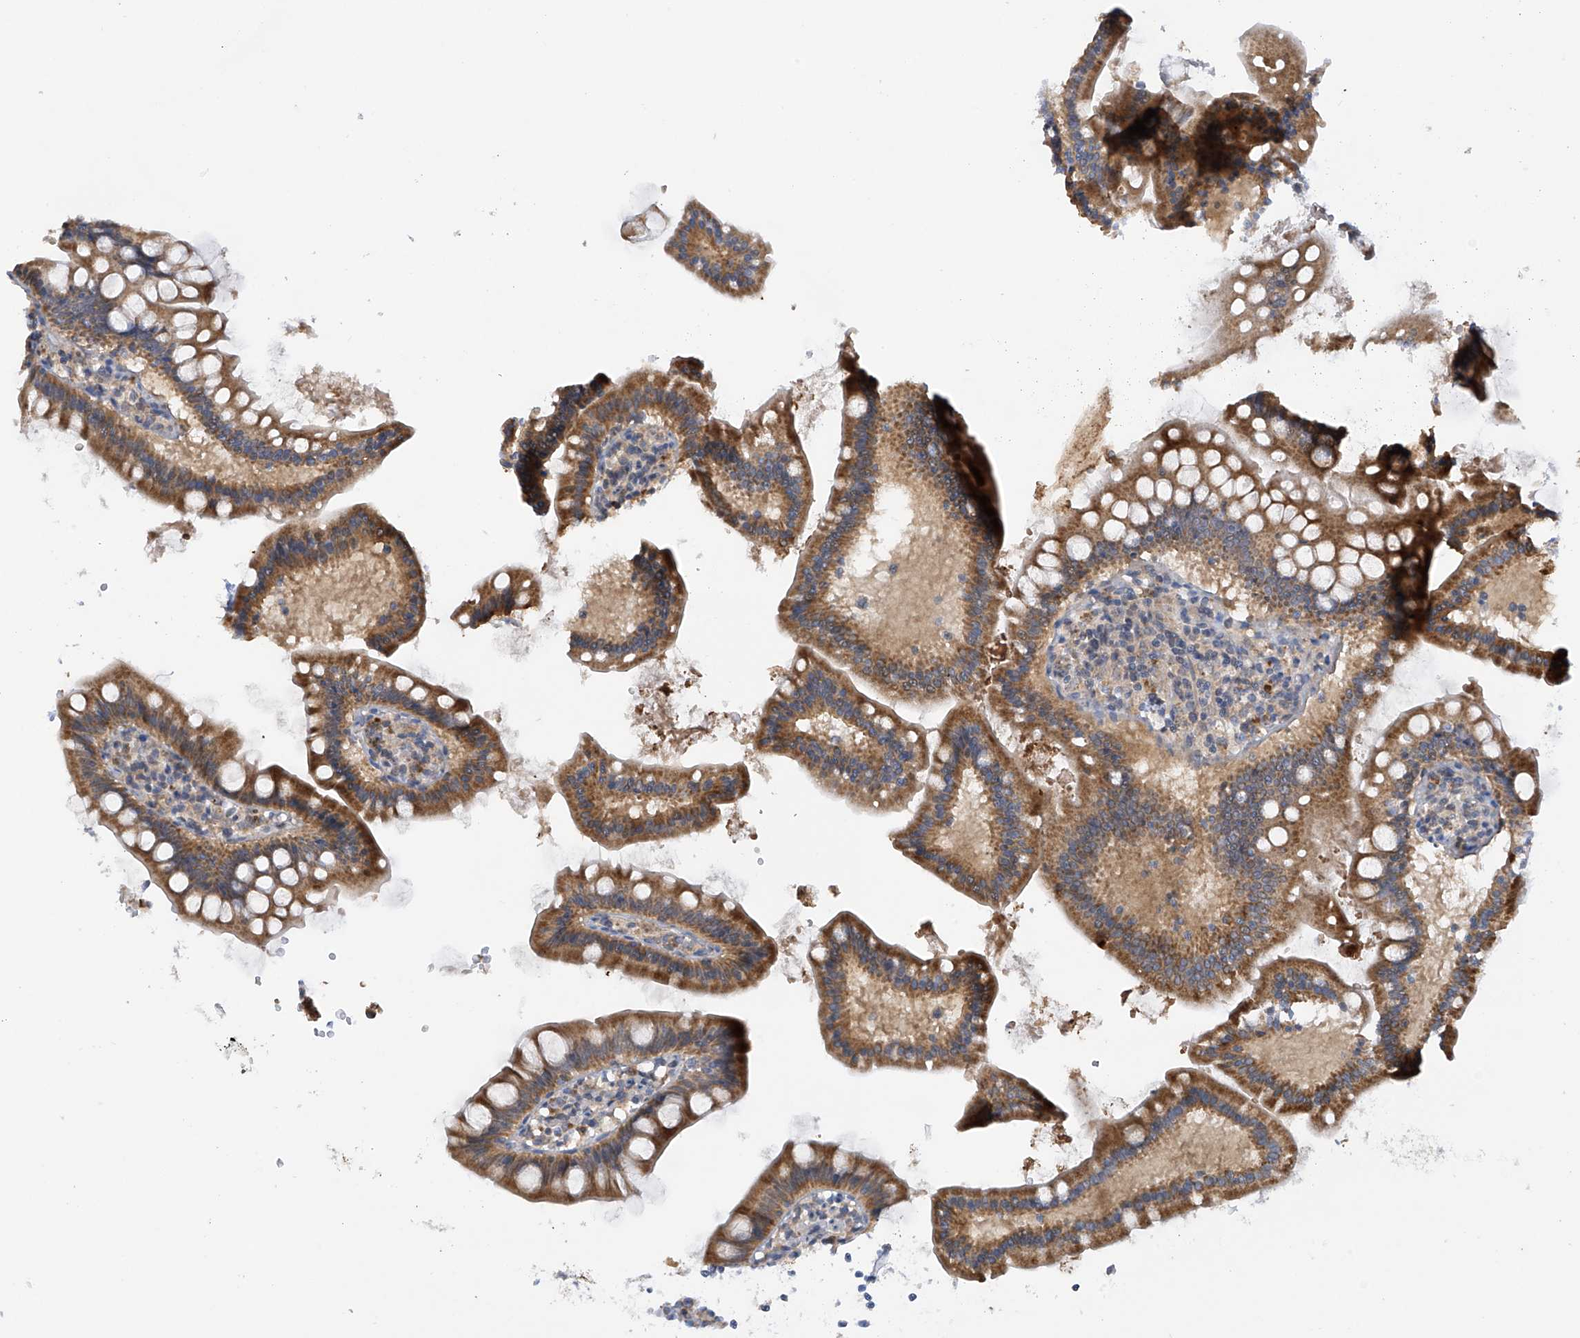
{"staining": {"intensity": "moderate", "quantity": ">75%", "location": "cytoplasmic/membranous"}, "tissue": "small intestine", "cell_type": "Glandular cells", "image_type": "normal", "snomed": [{"axis": "morphology", "description": "Normal tissue, NOS"}, {"axis": "topography", "description": "Small intestine"}], "caption": "High-magnification brightfield microscopy of benign small intestine stained with DAB (3,3'-diaminobenzidine) (brown) and counterstained with hematoxylin (blue). glandular cells exhibit moderate cytoplasmic/membranous expression is seen in approximately>75% of cells.", "gene": "METTL18", "patient": {"sex": "male", "age": 7}}